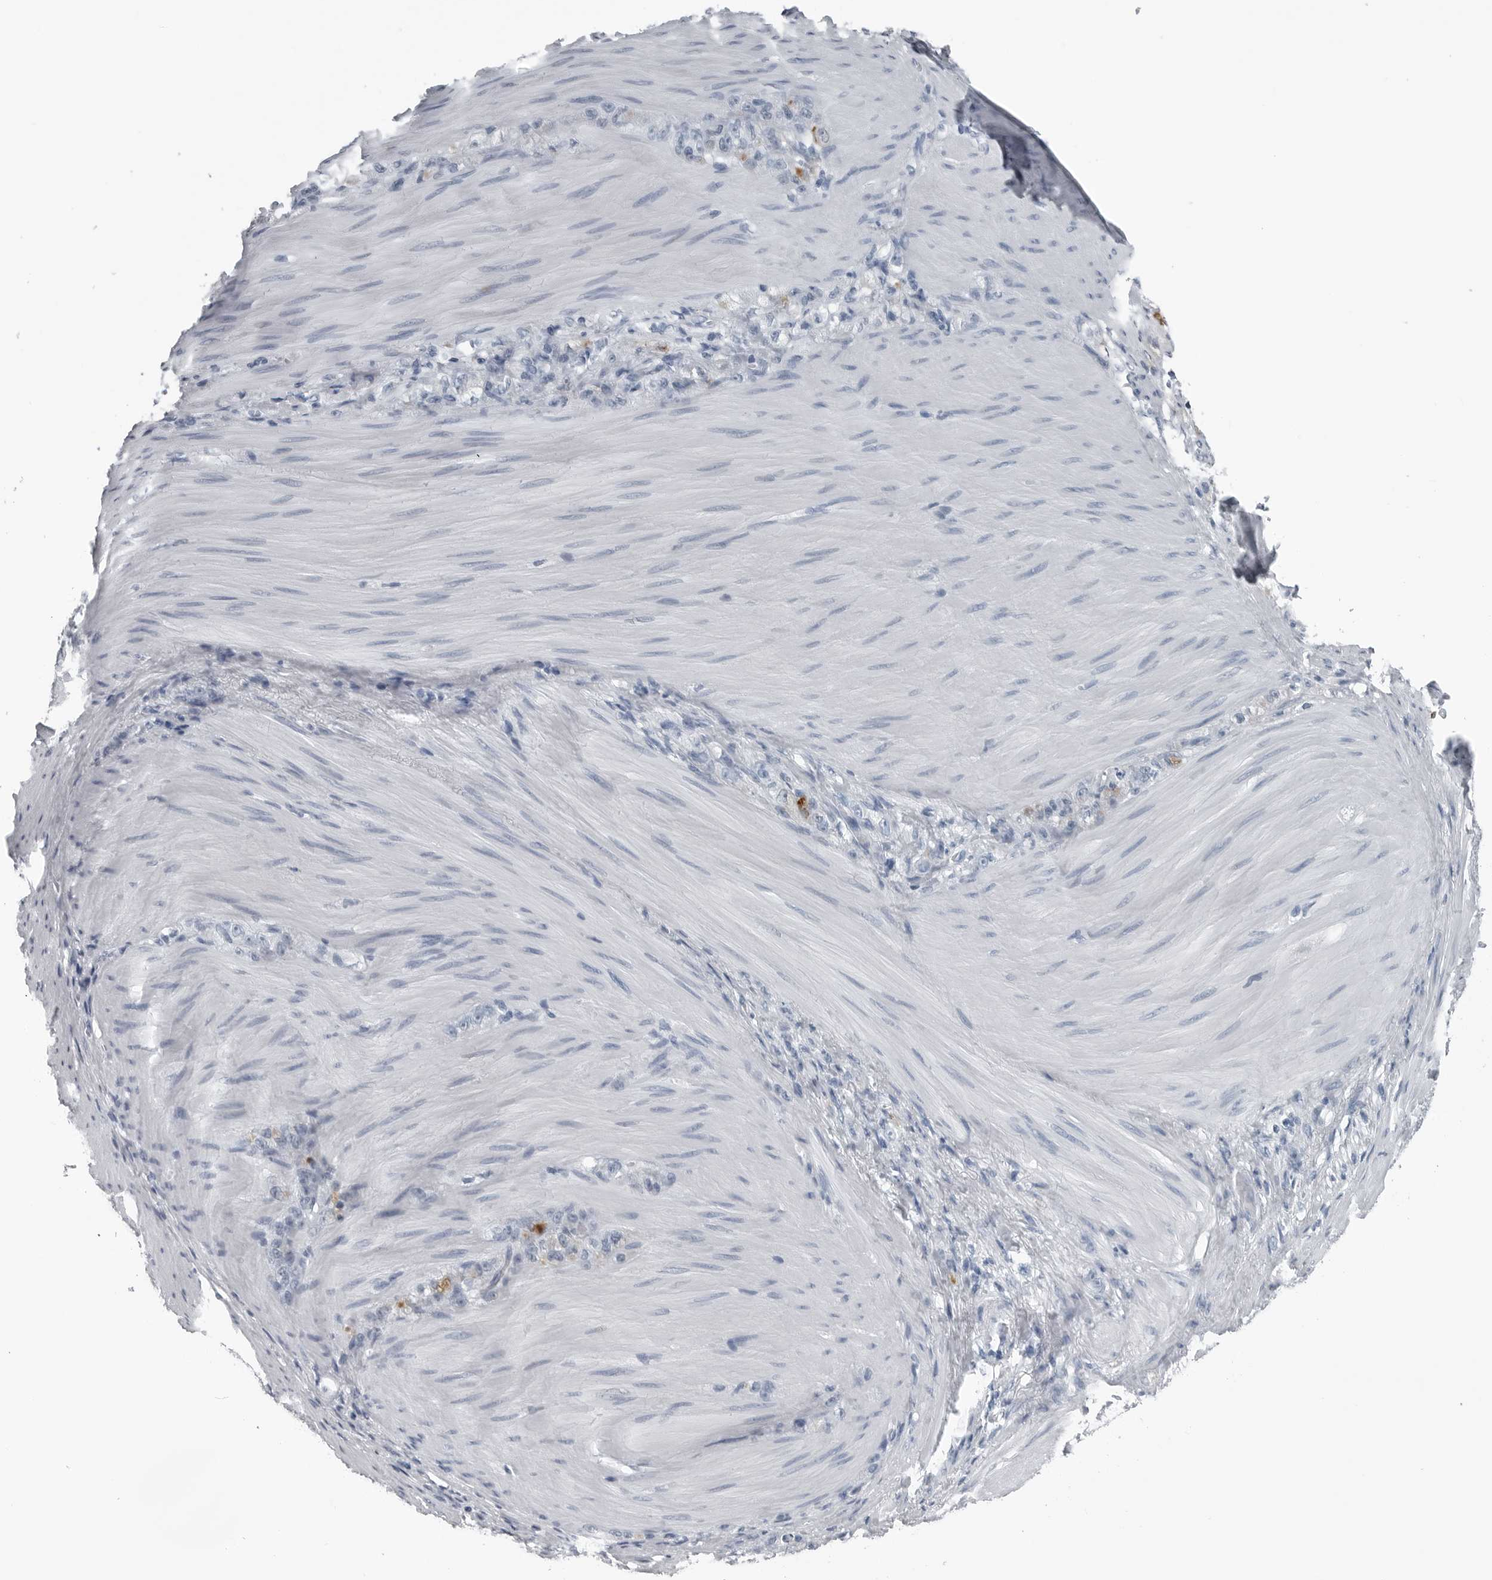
{"staining": {"intensity": "negative", "quantity": "none", "location": "none"}, "tissue": "stomach cancer", "cell_type": "Tumor cells", "image_type": "cancer", "snomed": [{"axis": "morphology", "description": "Normal tissue, NOS"}, {"axis": "morphology", "description": "Adenocarcinoma, NOS"}, {"axis": "topography", "description": "Stomach"}], "caption": "IHC histopathology image of human stomach cancer stained for a protein (brown), which demonstrates no positivity in tumor cells.", "gene": "SPINK1", "patient": {"sex": "male", "age": 82}}